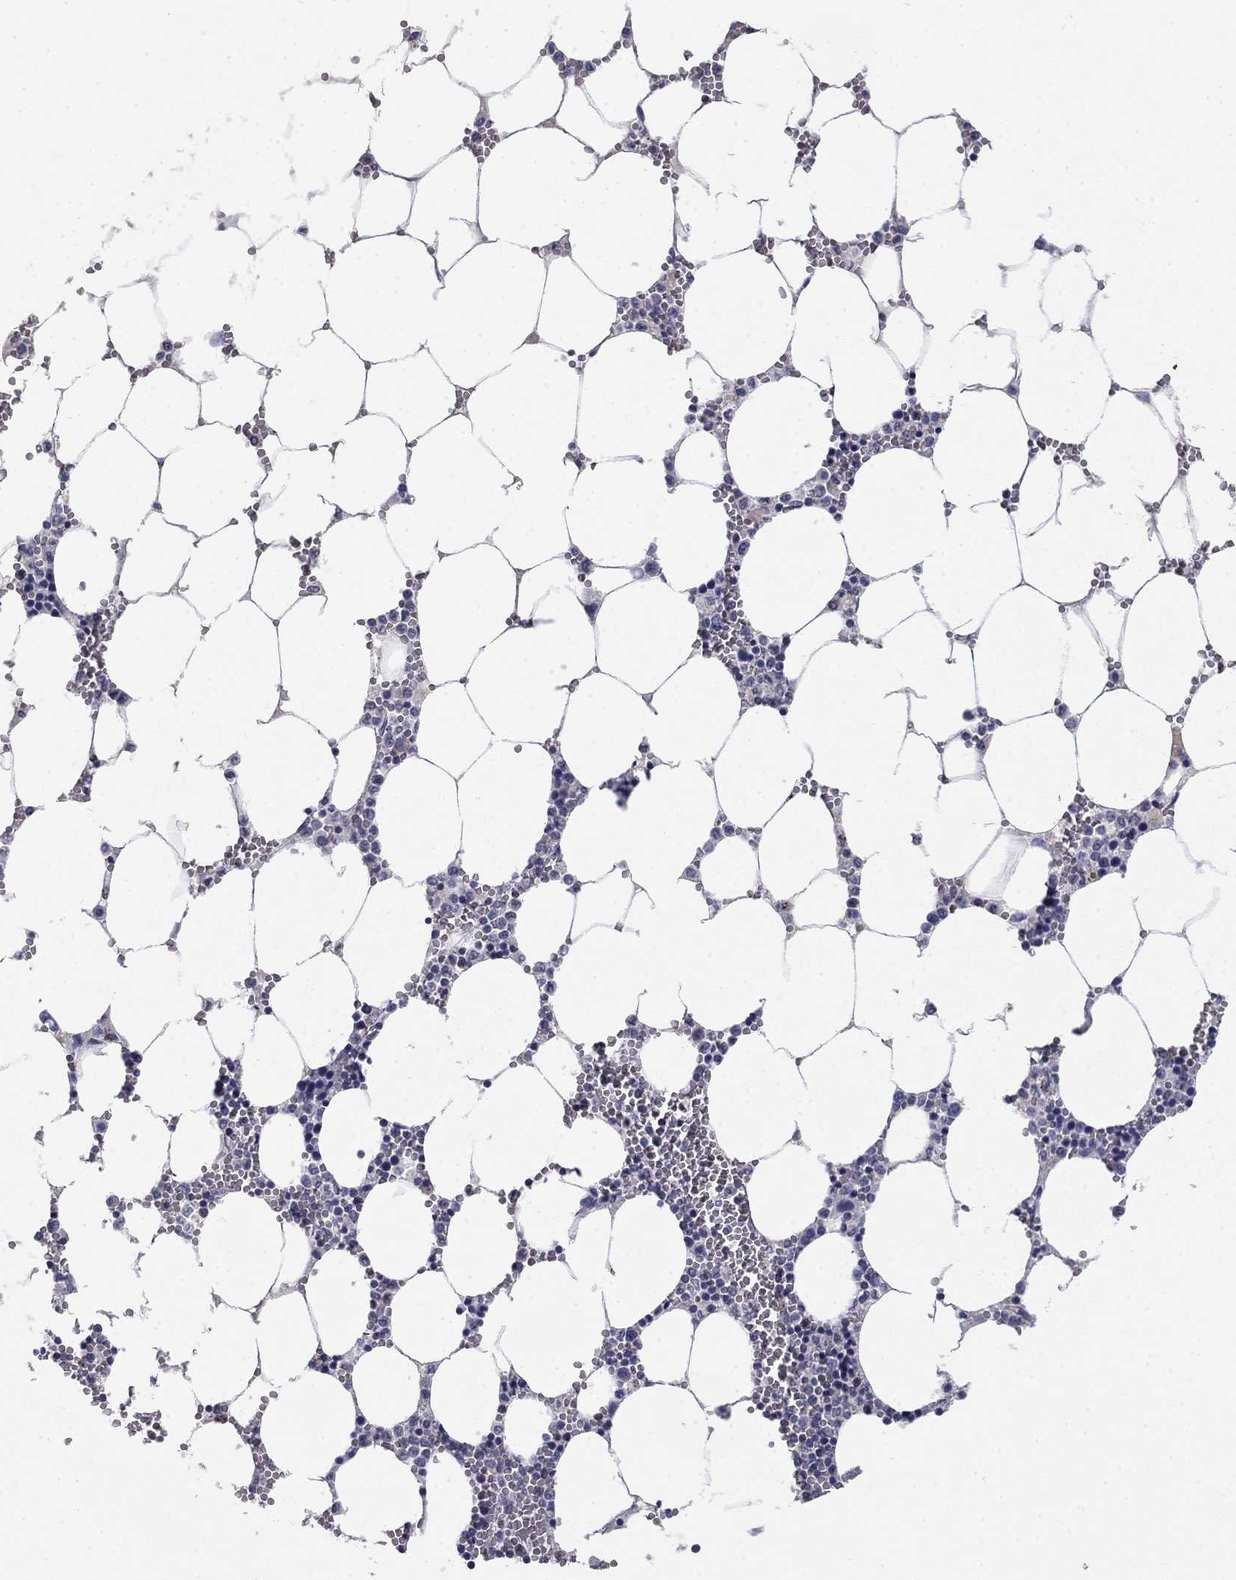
{"staining": {"intensity": "negative", "quantity": "none", "location": "none"}, "tissue": "bone marrow", "cell_type": "Hematopoietic cells", "image_type": "normal", "snomed": [{"axis": "morphology", "description": "Normal tissue, NOS"}, {"axis": "topography", "description": "Bone marrow"}], "caption": "The image displays no staining of hematopoietic cells in unremarkable bone marrow. (Brightfield microscopy of DAB (3,3'-diaminobenzidine) immunohistochemistry at high magnification).", "gene": "SEPTIN3", "patient": {"sex": "female", "age": 64}}